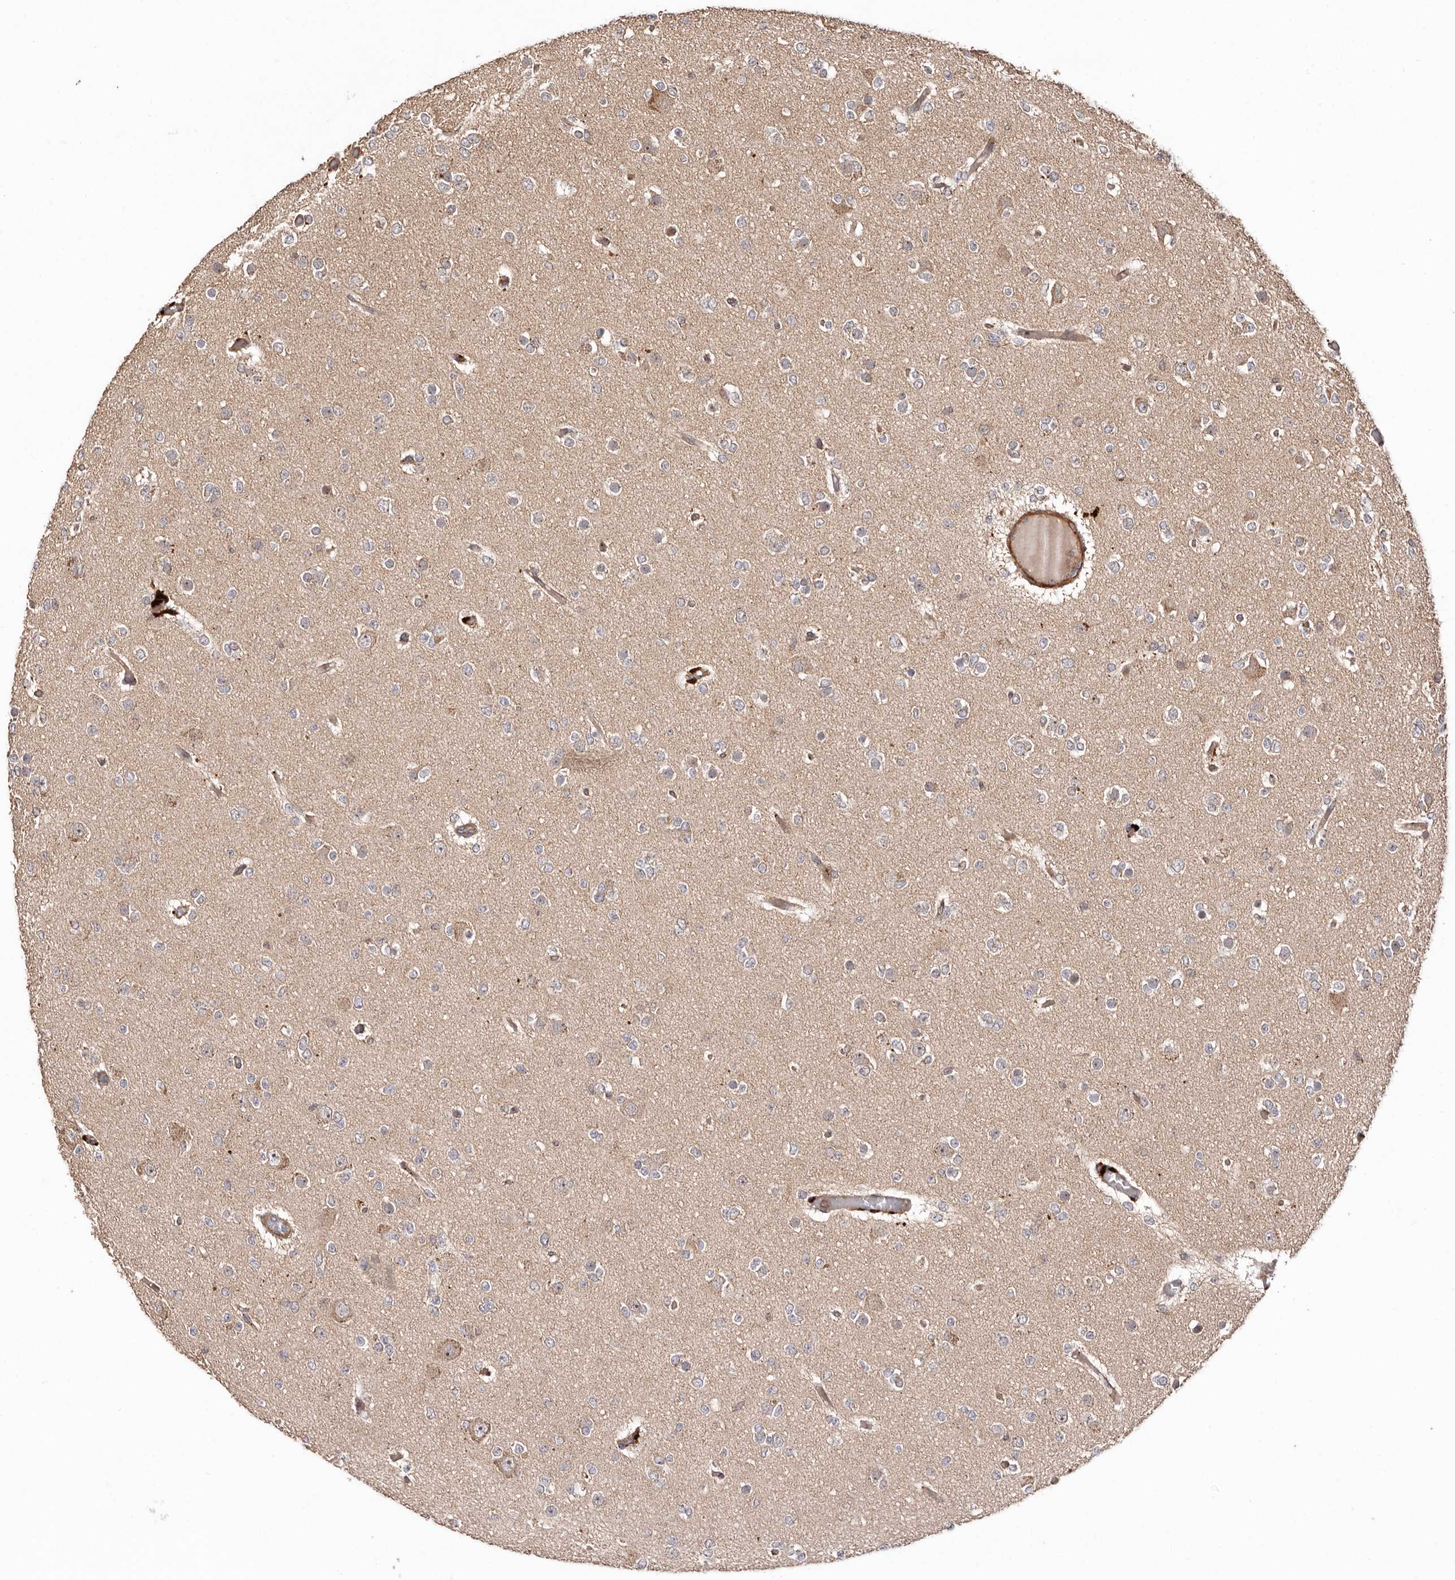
{"staining": {"intensity": "weak", "quantity": "<25%", "location": "cytoplasmic/membranous"}, "tissue": "glioma", "cell_type": "Tumor cells", "image_type": "cancer", "snomed": [{"axis": "morphology", "description": "Glioma, malignant, Low grade"}, {"axis": "topography", "description": "Brain"}], "caption": "Immunohistochemistry histopathology image of malignant glioma (low-grade) stained for a protein (brown), which displays no positivity in tumor cells.", "gene": "RWDD1", "patient": {"sex": "female", "age": 22}}